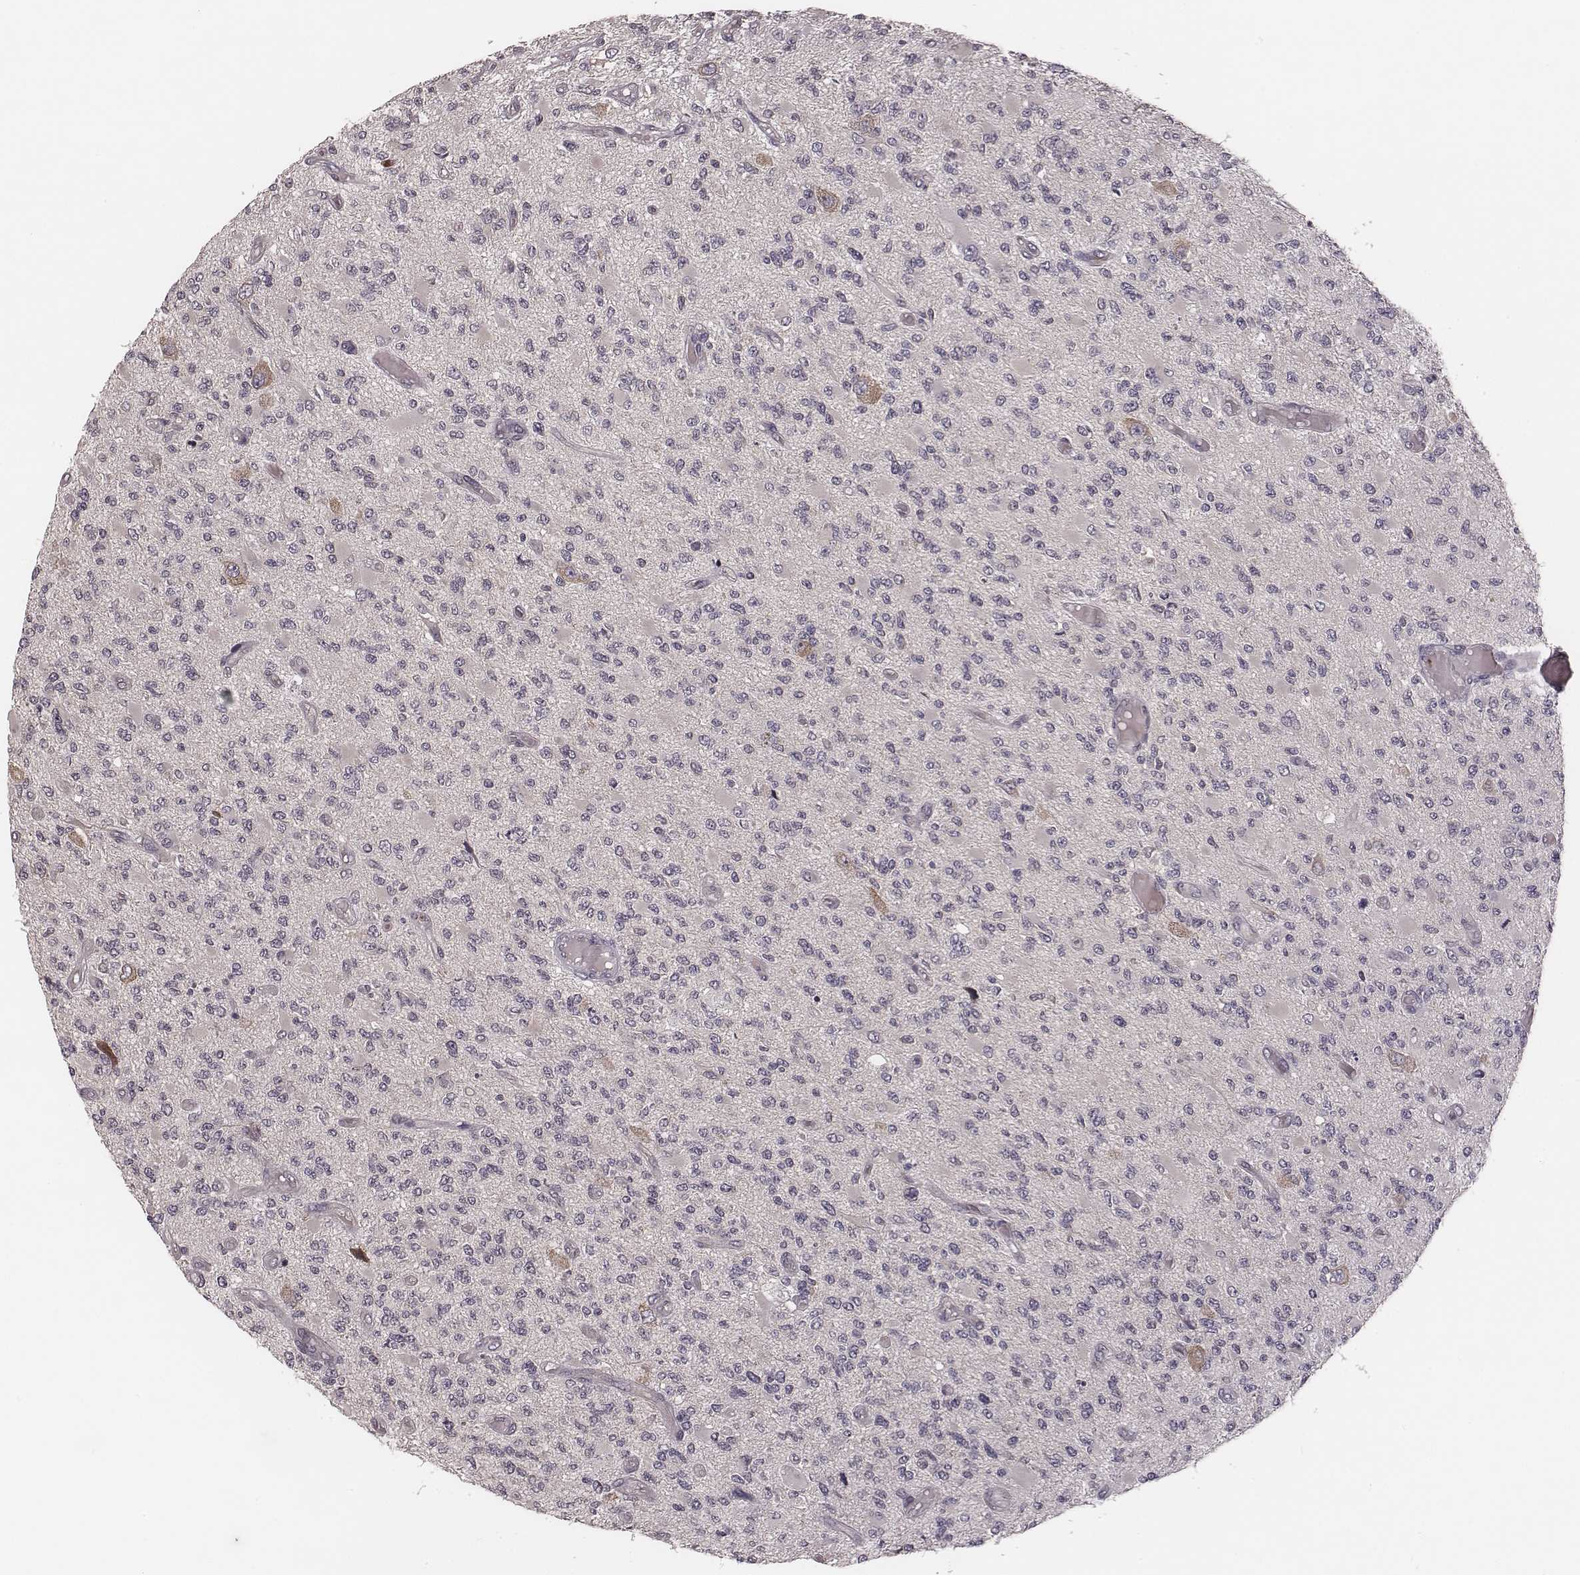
{"staining": {"intensity": "negative", "quantity": "none", "location": "none"}, "tissue": "glioma", "cell_type": "Tumor cells", "image_type": "cancer", "snomed": [{"axis": "morphology", "description": "Glioma, malignant, High grade"}, {"axis": "topography", "description": "Brain"}], "caption": "An immunohistochemistry photomicrograph of malignant glioma (high-grade) is shown. There is no staining in tumor cells of malignant glioma (high-grade). The staining is performed using DAB (3,3'-diaminobenzidine) brown chromogen with nuclei counter-stained in using hematoxylin.", "gene": "P2RX5", "patient": {"sex": "female", "age": 63}}